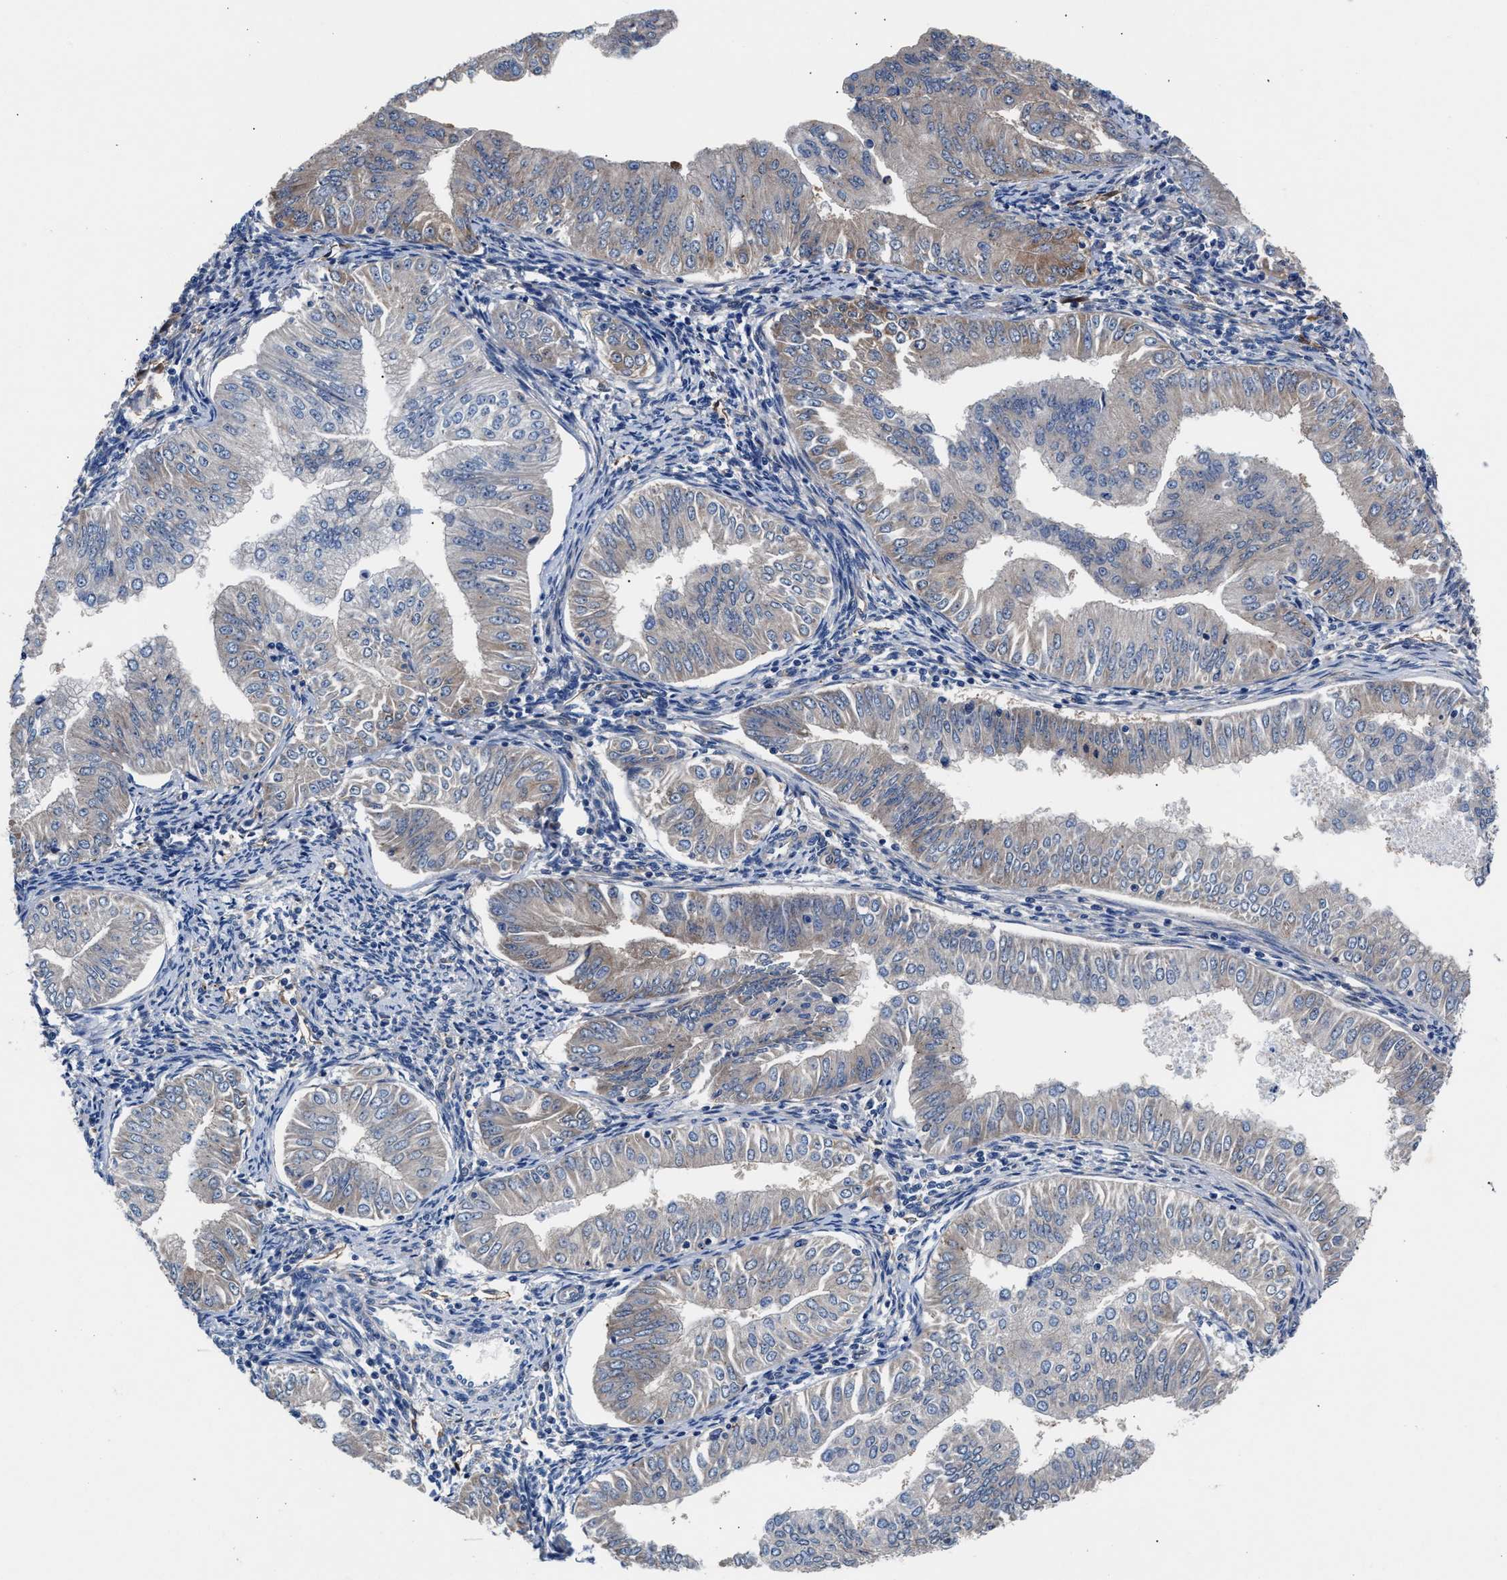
{"staining": {"intensity": "weak", "quantity": "<25%", "location": "cytoplasmic/membranous"}, "tissue": "endometrial cancer", "cell_type": "Tumor cells", "image_type": "cancer", "snomed": [{"axis": "morphology", "description": "Normal tissue, NOS"}, {"axis": "morphology", "description": "Adenocarcinoma, NOS"}, {"axis": "topography", "description": "Endometrium"}], "caption": "Endometrial adenocarcinoma stained for a protein using immunohistochemistry (IHC) reveals no staining tumor cells.", "gene": "SH3GL1", "patient": {"sex": "female", "age": 53}}